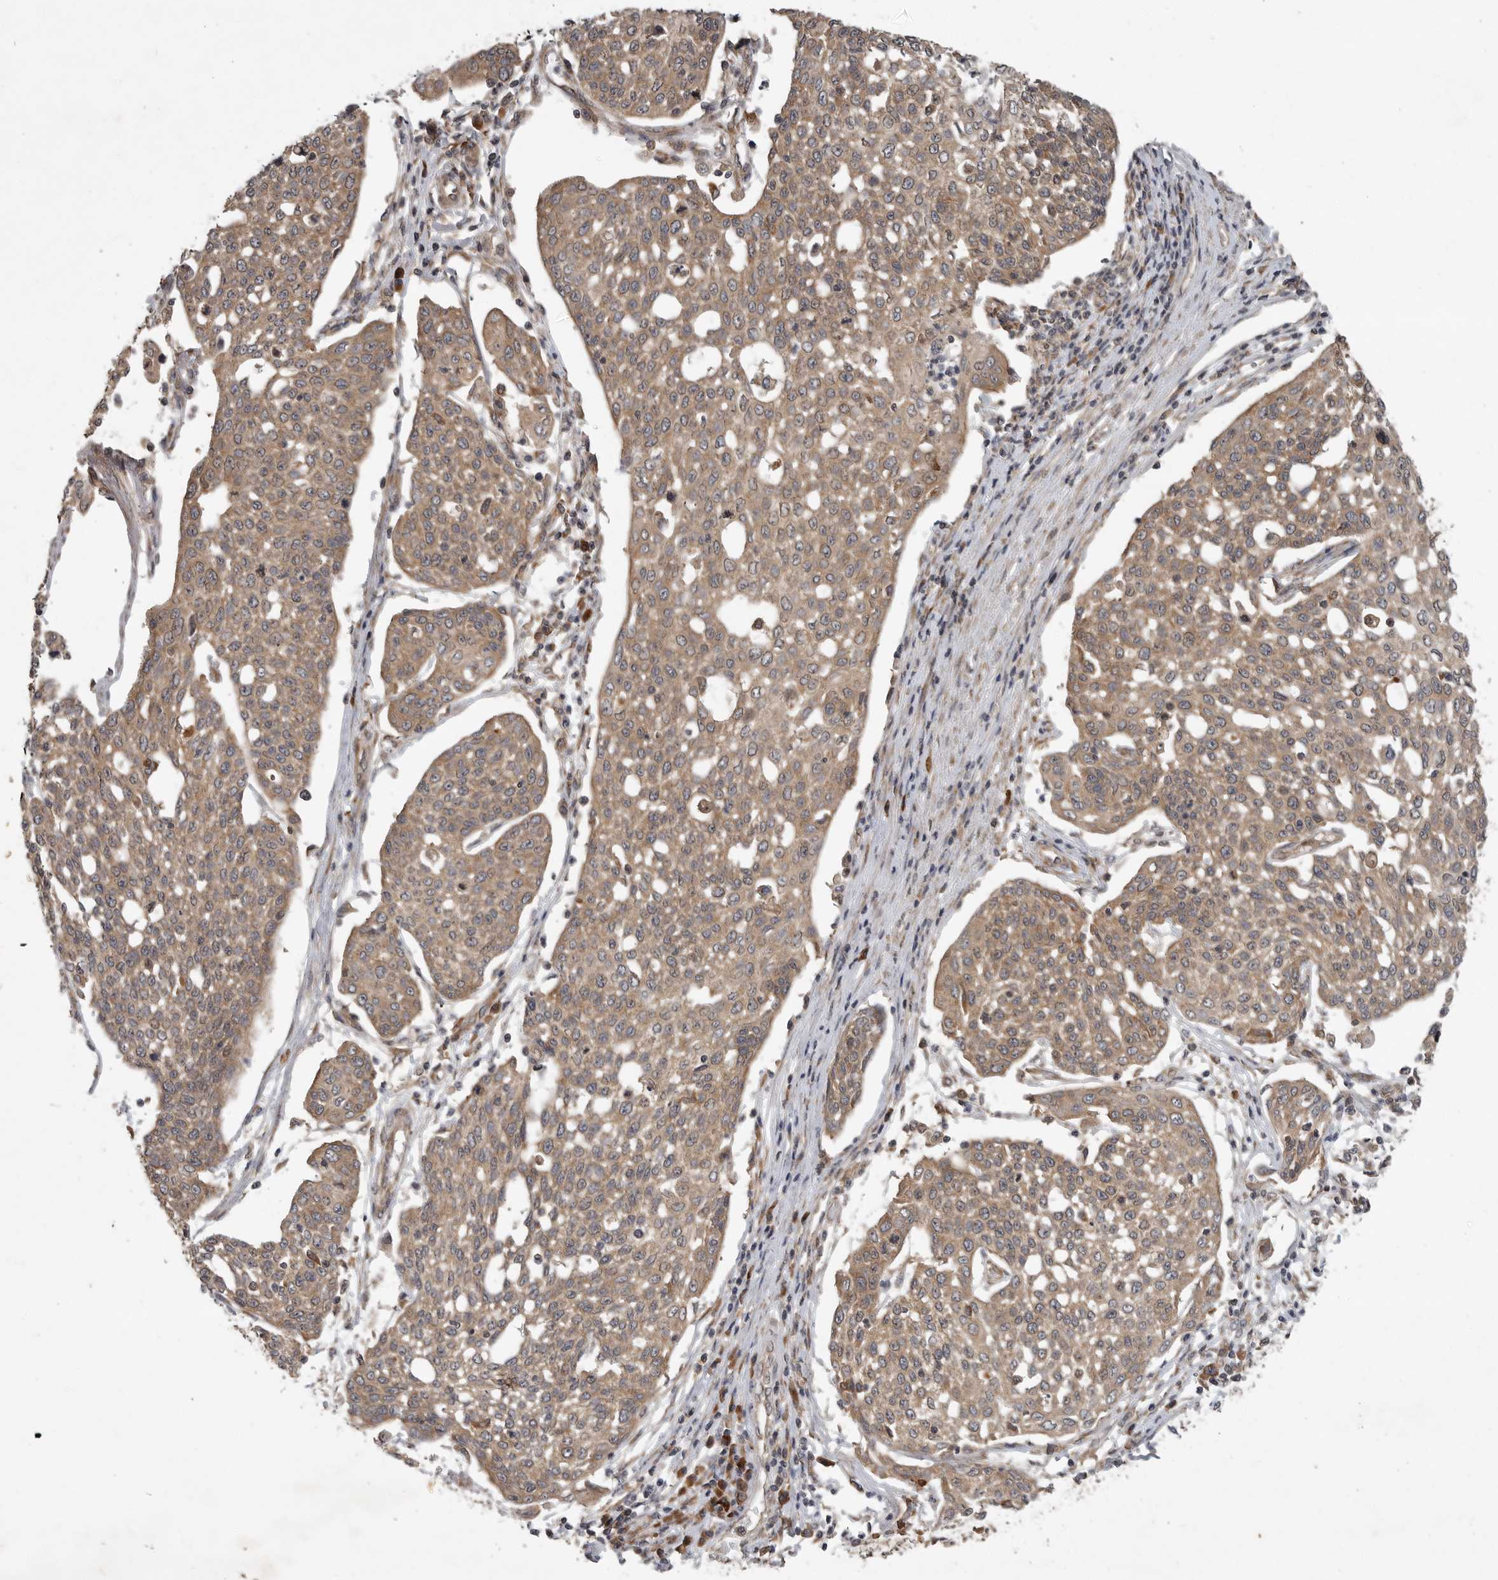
{"staining": {"intensity": "moderate", "quantity": ">75%", "location": "cytoplasmic/membranous"}, "tissue": "cervical cancer", "cell_type": "Tumor cells", "image_type": "cancer", "snomed": [{"axis": "morphology", "description": "Squamous cell carcinoma, NOS"}, {"axis": "topography", "description": "Cervix"}], "caption": "Human cervical squamous cell carcinoma stained with a brown dye exhibits moderate cytoplasmic/membranous positive positivity in approximately >75% of tumor cells.", "gene": "OSBPL9", "patient": {"sex": "female", "age": 34}}